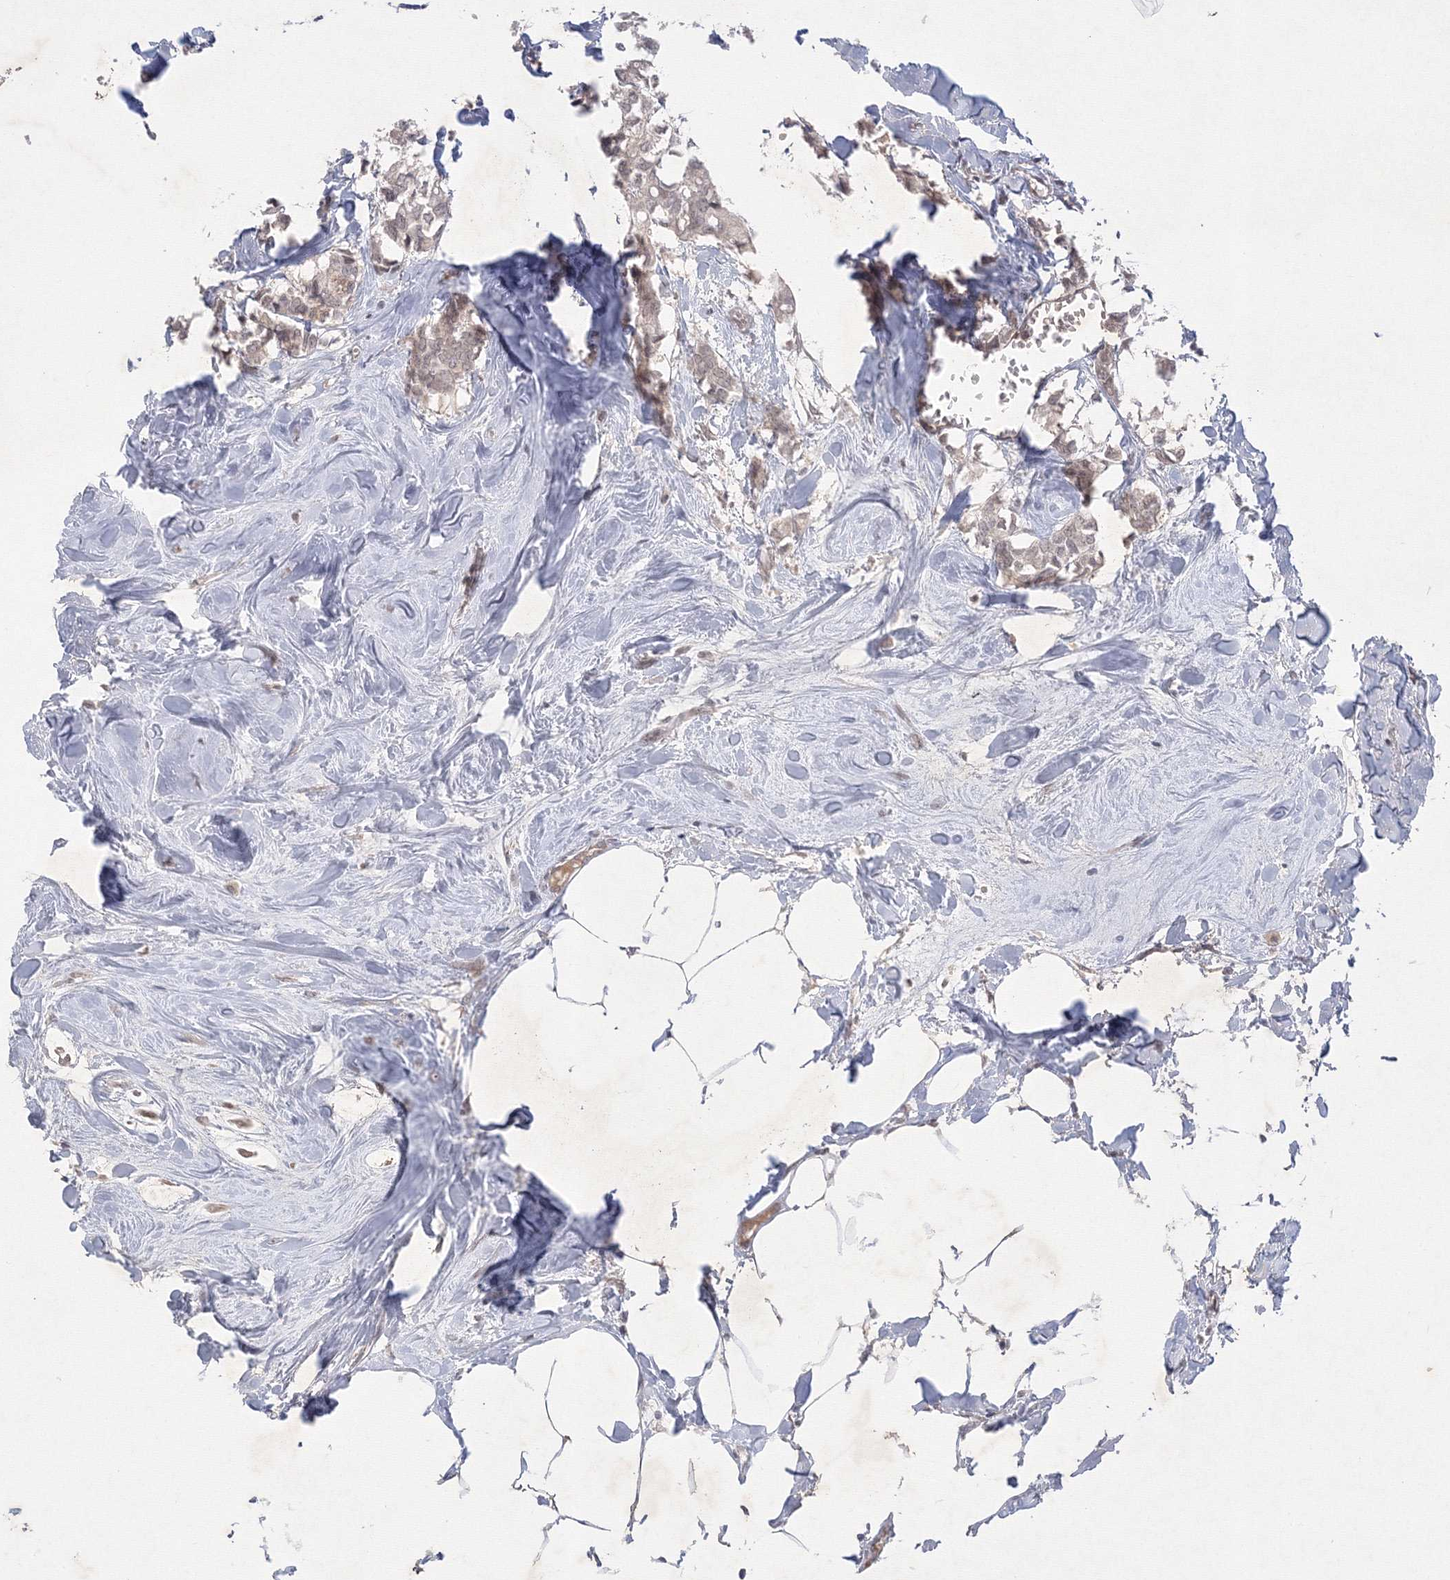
{"staining": {"intensity": "weak", "quantity": "<25%", "location": "cytoplasmic/membranous,nuclear"}, "tissue": "breast cancer", "cell_type": "Tumor cells", "image_type": "cancer", "snomed": [{"axis": "morphology", "description": "Duct carcinoma"}, {"axis": "topography", "description": "Breast"}], "caption": "This is an immunohistochemistry (IHC) photomicrograph of intraductal carcinoma (breast). There is no expression in tumor cells.", "gene": "NXPE3", "patient": {"sex": "female", "age": 84}}